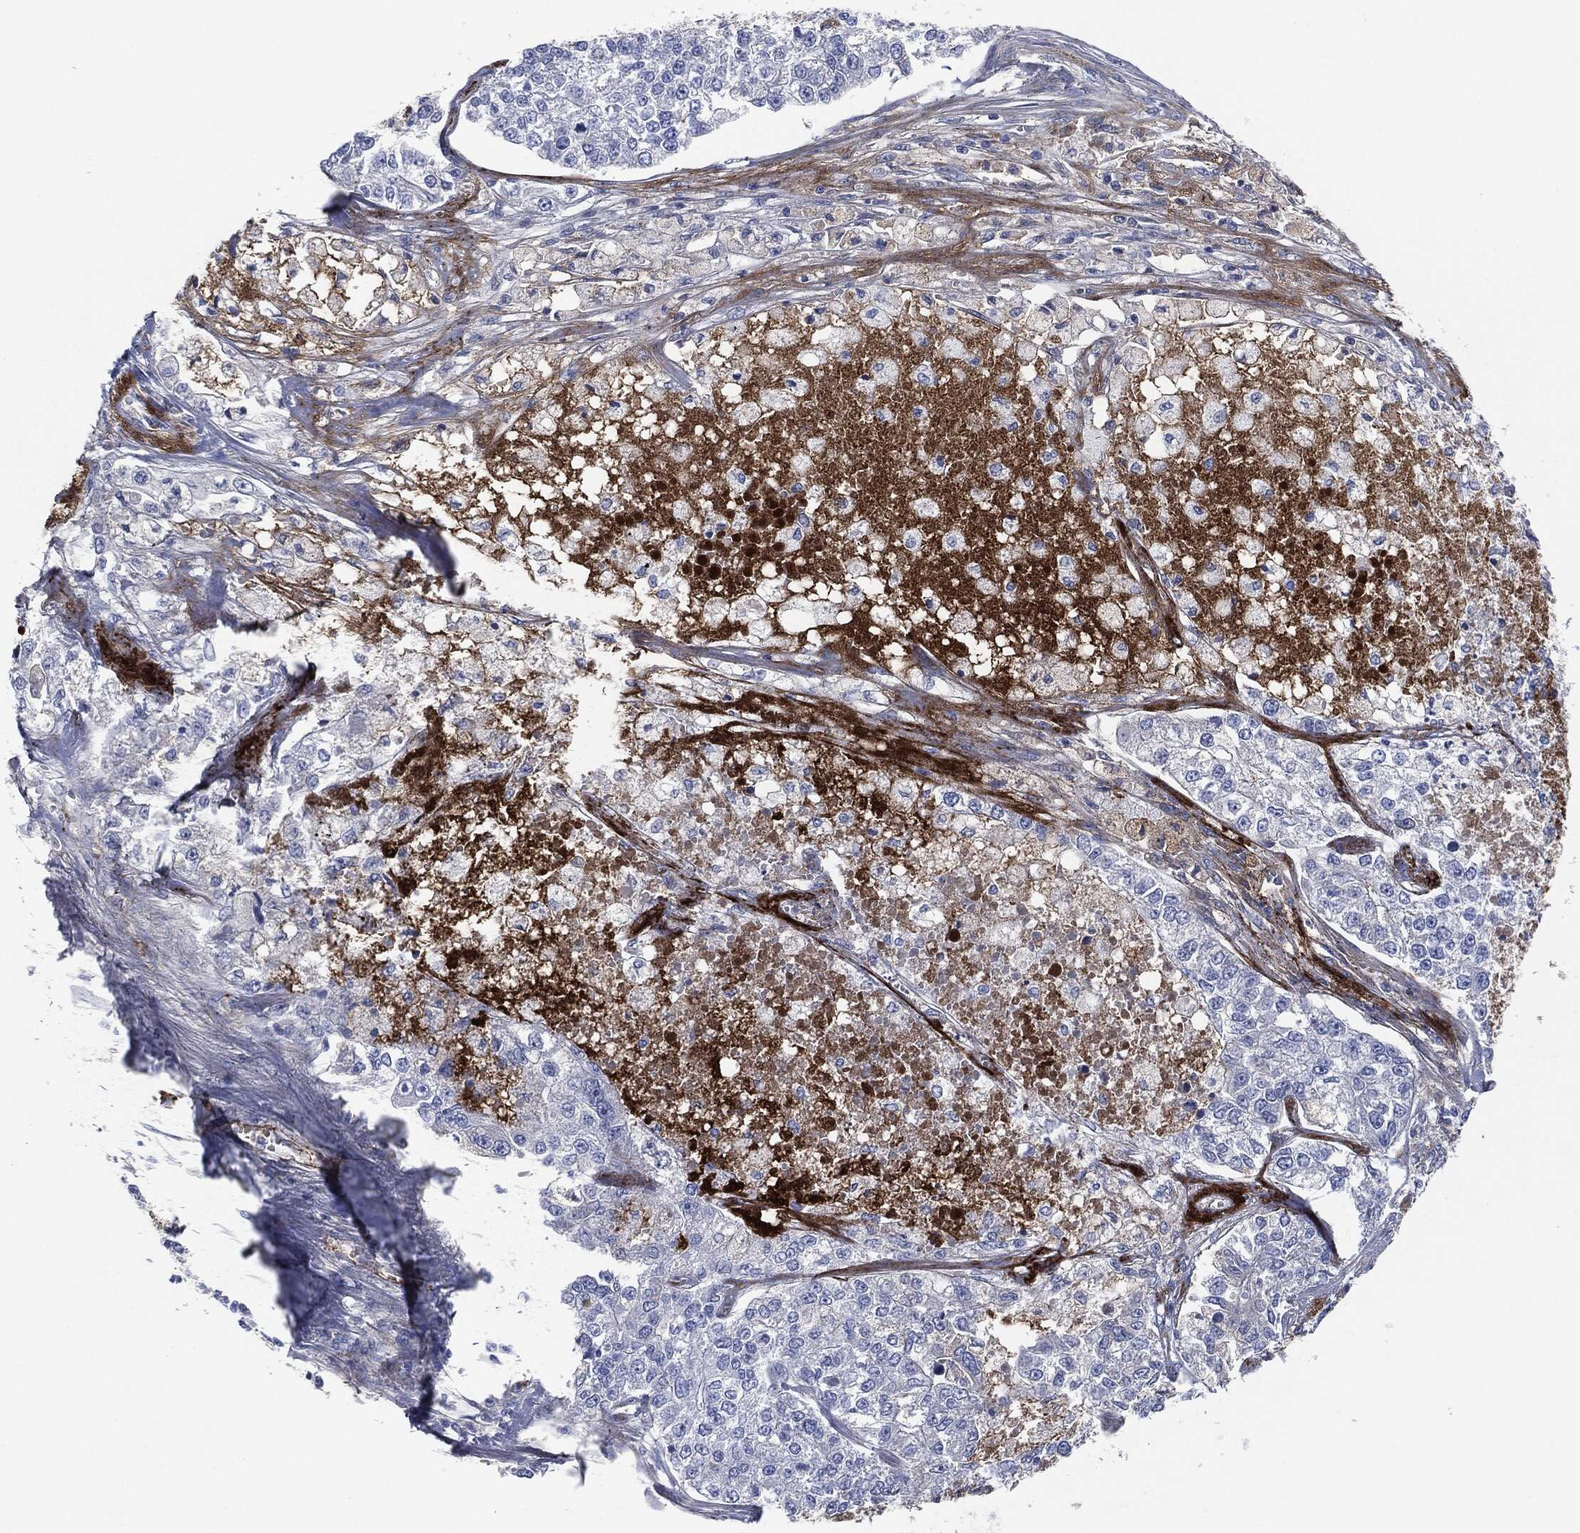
{"staining": {"intensity": "negative", "quantity": "none", "location": "none"}, "tissue": "lung cancer", "cell_type": "Tumor cells", "image_type": "cancer", "snomed": [{"axis": "morphology", "description": "Adenocarcinoma, NOS"}, {"axis": "topography", "description": "Lung"}], "caption": "The photomicrograph exhibits no significant staining in tumor cells of lung cancer (adenocarcinoma).", "gene": "APOB", "patient": {"sex": "male", "age": 49}}